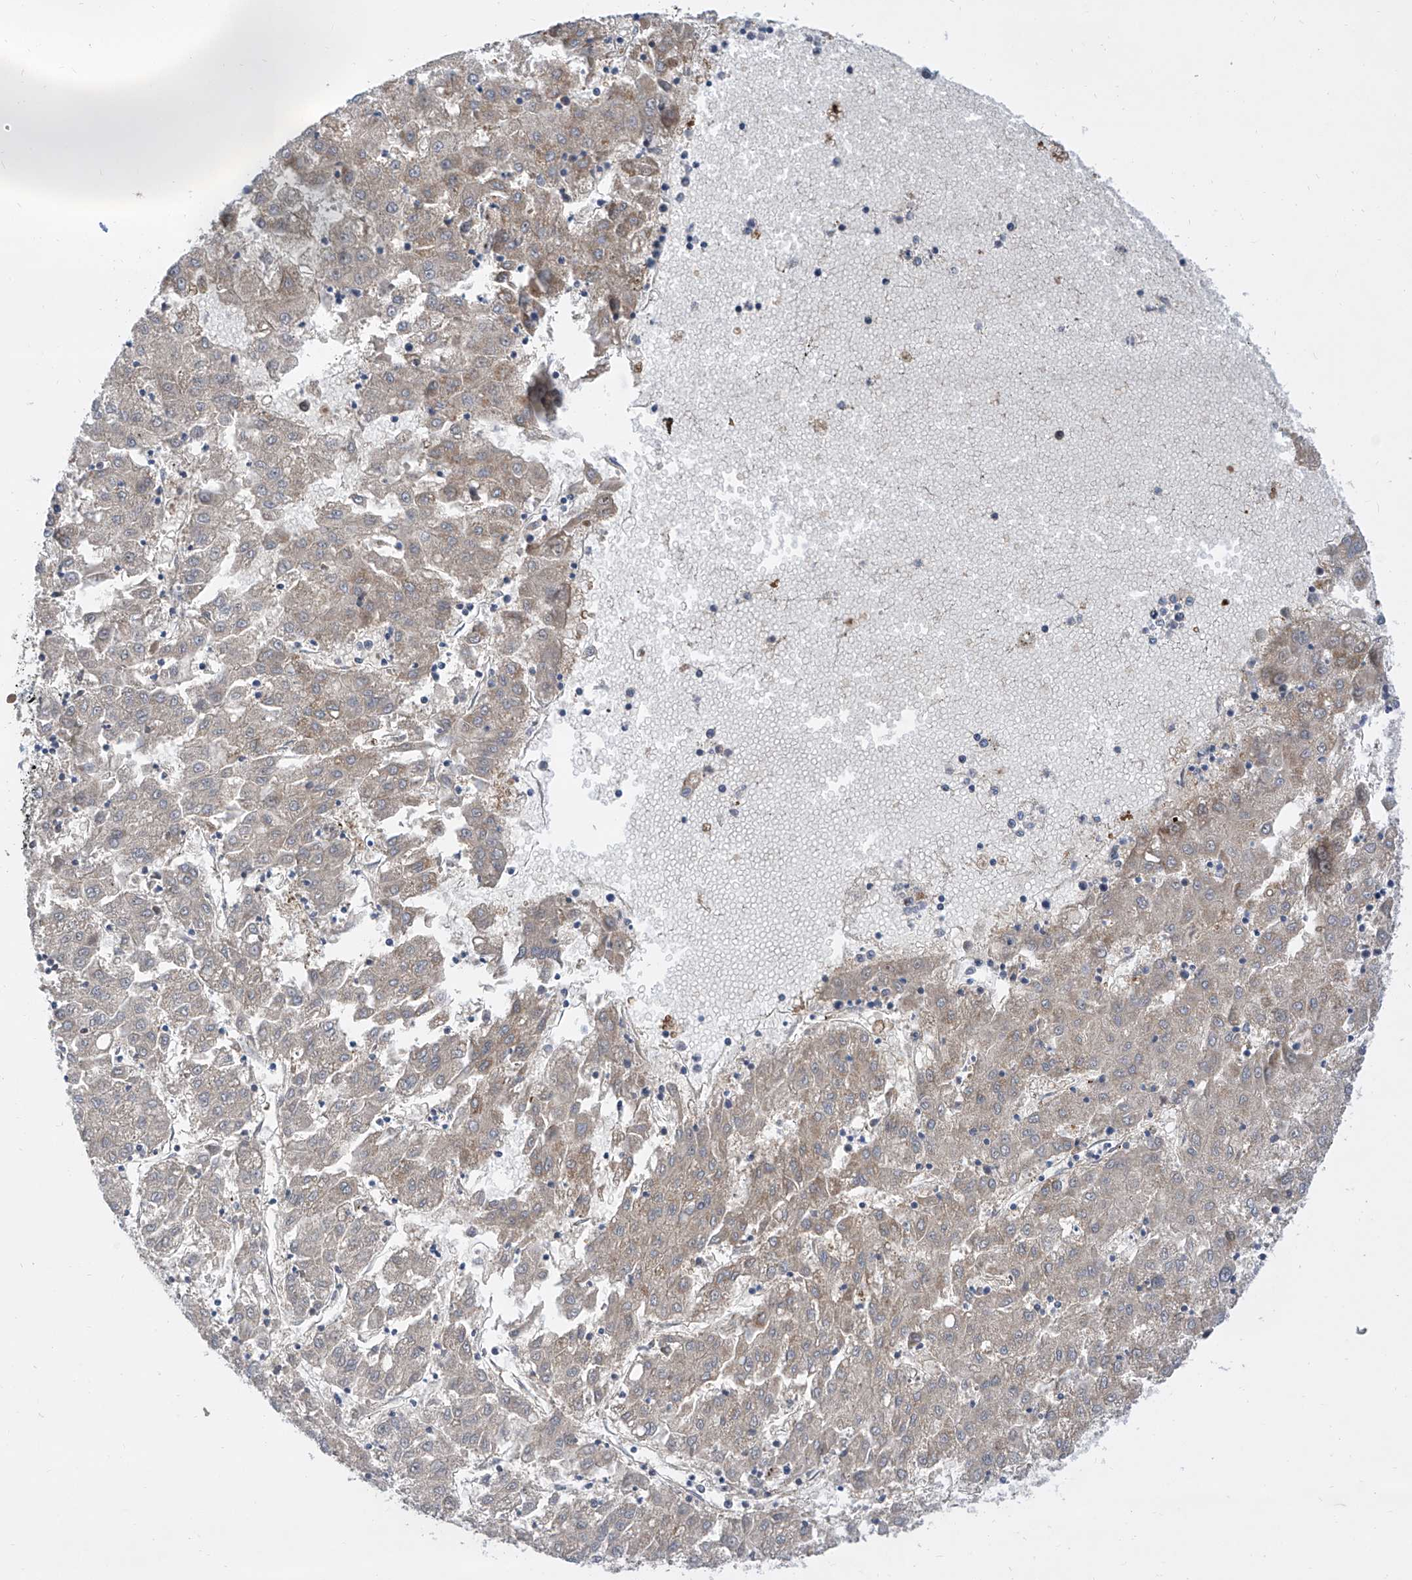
{"staining": {"intensity": "weak", "quantity": "<25%", "location": "cytoplasmic/membranous"}, "tissue": "liver cancer", "cell_type": "Tumor cells", "image_type": "cancer", "snomed": [{"axis": "morphology", "description": "Carcinoma, Hepatocellular, NOS"}, {"axis": "topography", "description": "Liver"}], "caption": "Liver cancer (hepatocellular carcinoma) was stained to show a protein in brown. There is no significant expression in tumor cells.", "gene": "SRBD1", "patient": {"sex": "male", "age": 72}}